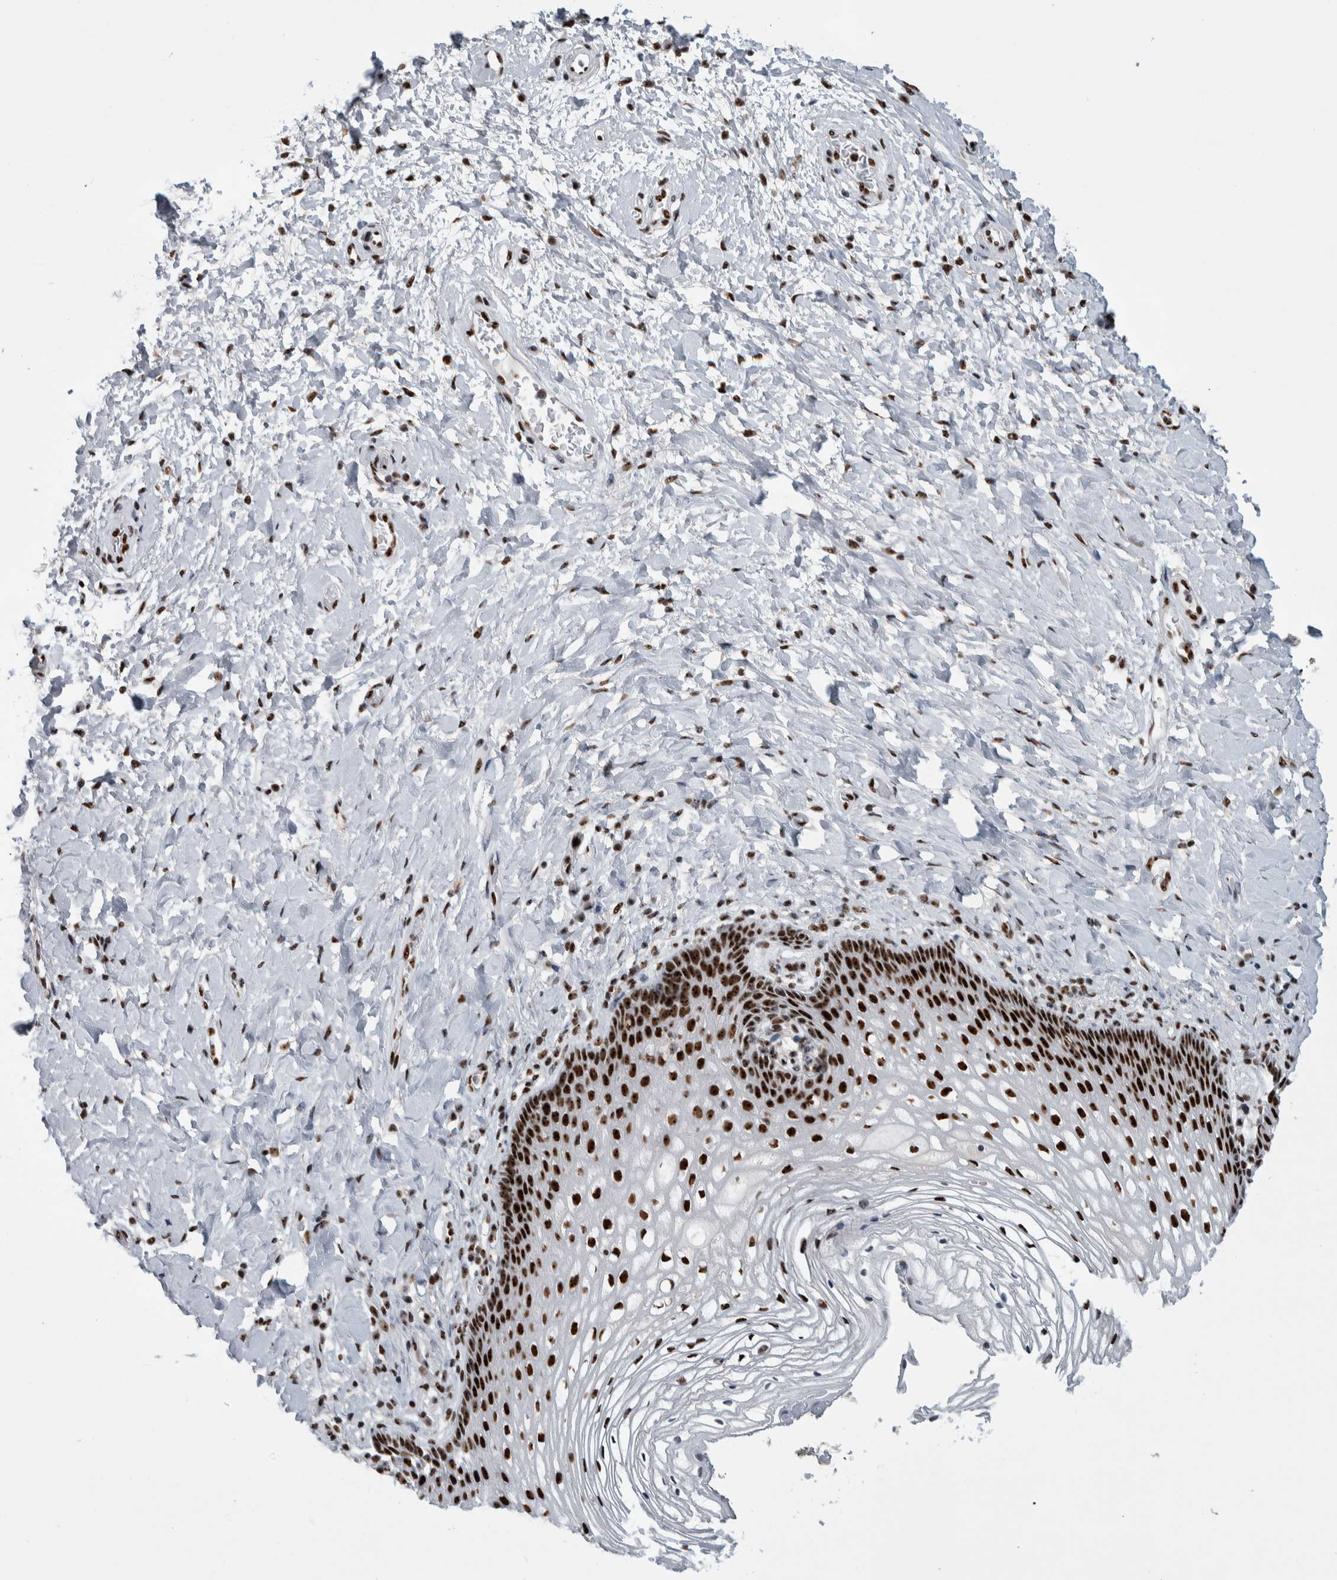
{"staining": {"intensity": "strong", "quantity": ">75%", "location": "nuclear"}, "tissue": "vagina", "cell_type": "Squamous epithelial cells", "image_type": "normal", "snomed": [{"axis": "morphology", "description": "Normal tissue, NOS"}, {"axis": "topography", "description": "Vagina"}], "caption": "Squamous epithelial cells exhibit strong nuclear staining in about >75% of cells in benign vagina.", "gene": "NCL", "patient": {"sex": "female", "age": 60}}